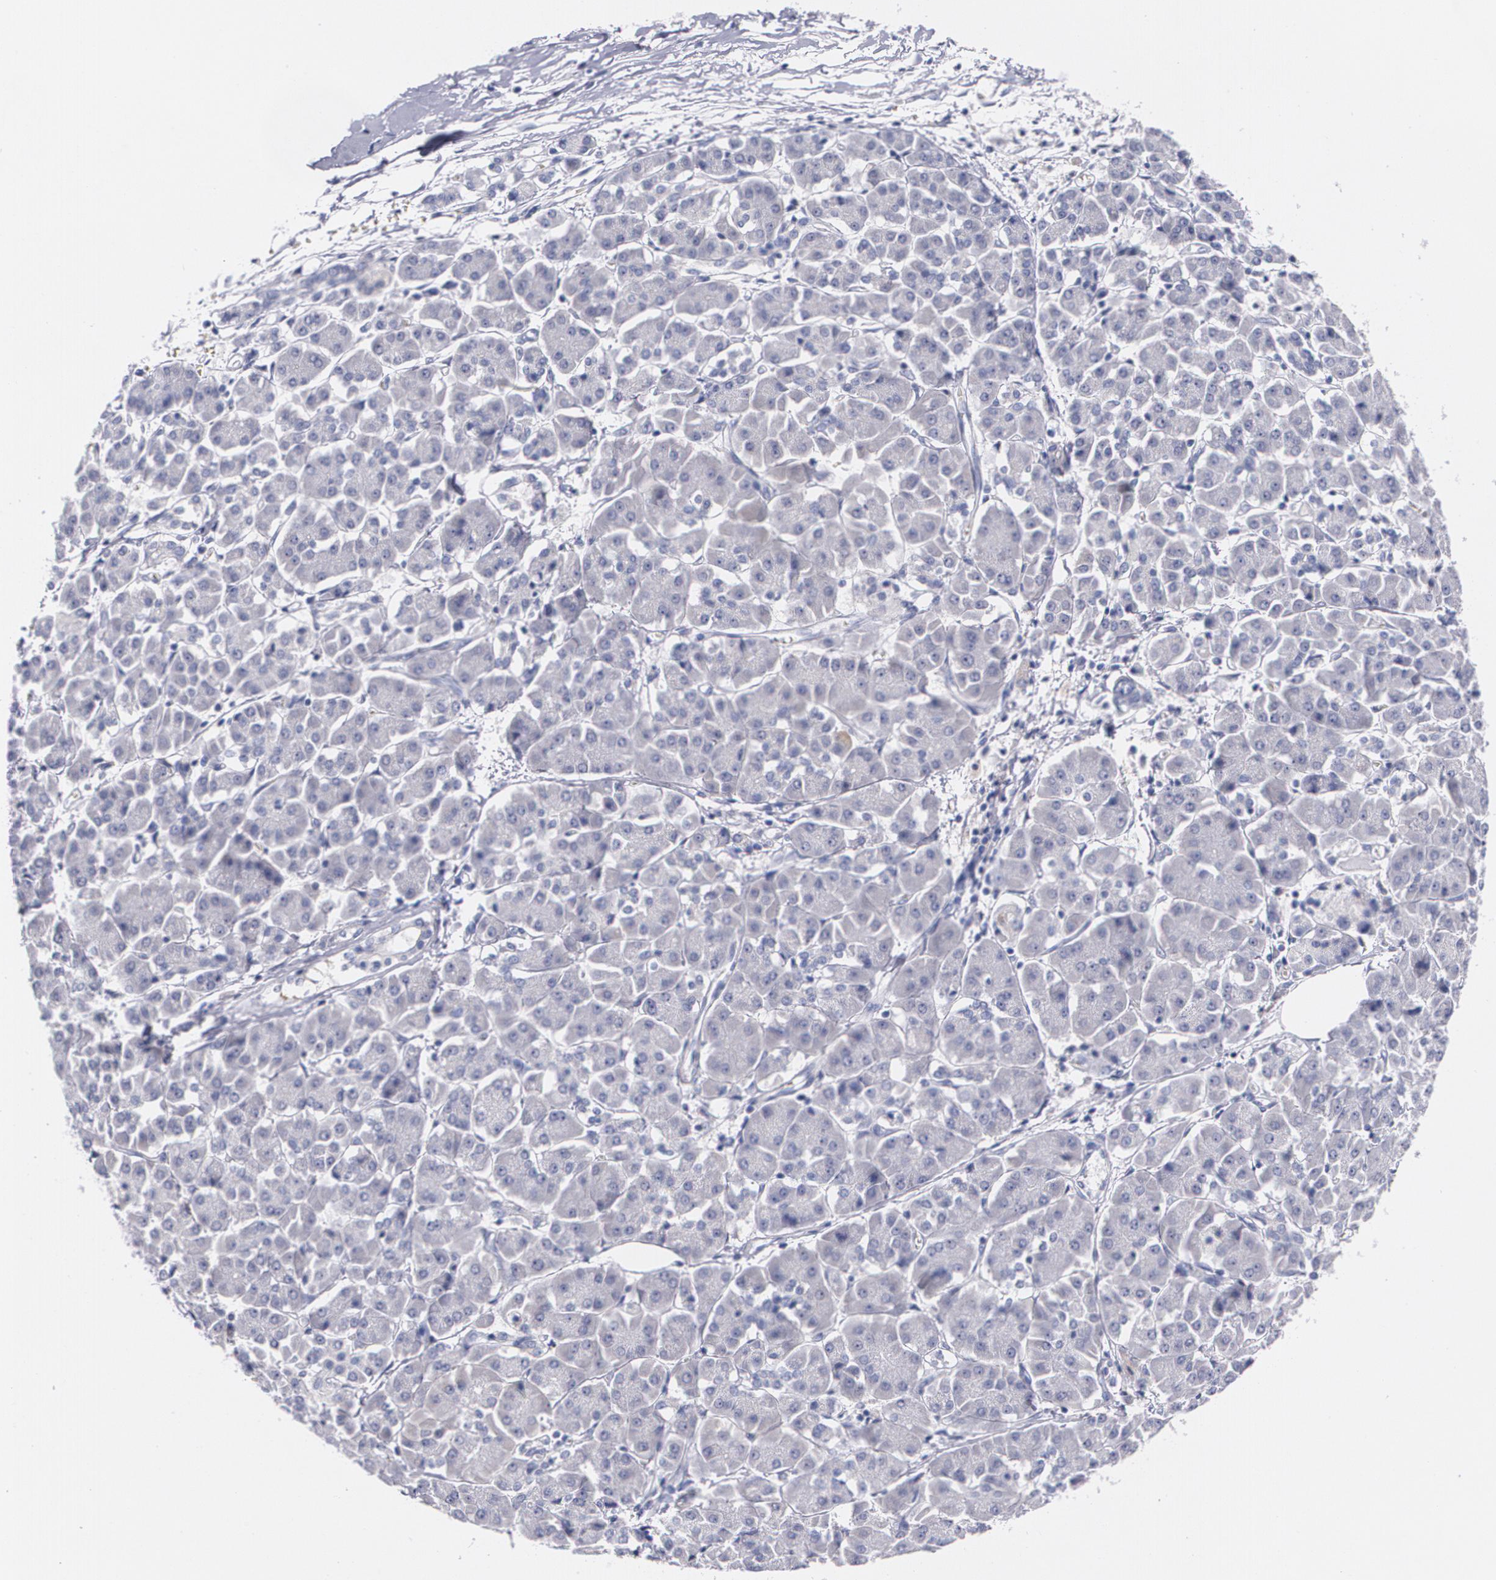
{"staining": {"intensity": "negative", "quantity": "none", "location": "none"}, "tissue": "pancreatic cancer", "cell_type": "Tumor cells", "image_type": "cancer", "snomed": [{"axis": "morphology", "description": "Adenocarcinoma, NOS"}, {"axis": "topography", "description": "Pancreas"}], "caption": "IHC micrograph of human pancreatic adenocarcinoma stained for a protein (brown), which demonstrates no staining in tumor cells. The staining is performed using DAB brown chromogen with nuclei counter-stained in using hematoxylin.", "gene": "HMMR", "patient": {"sex": "female", "age": 57}}